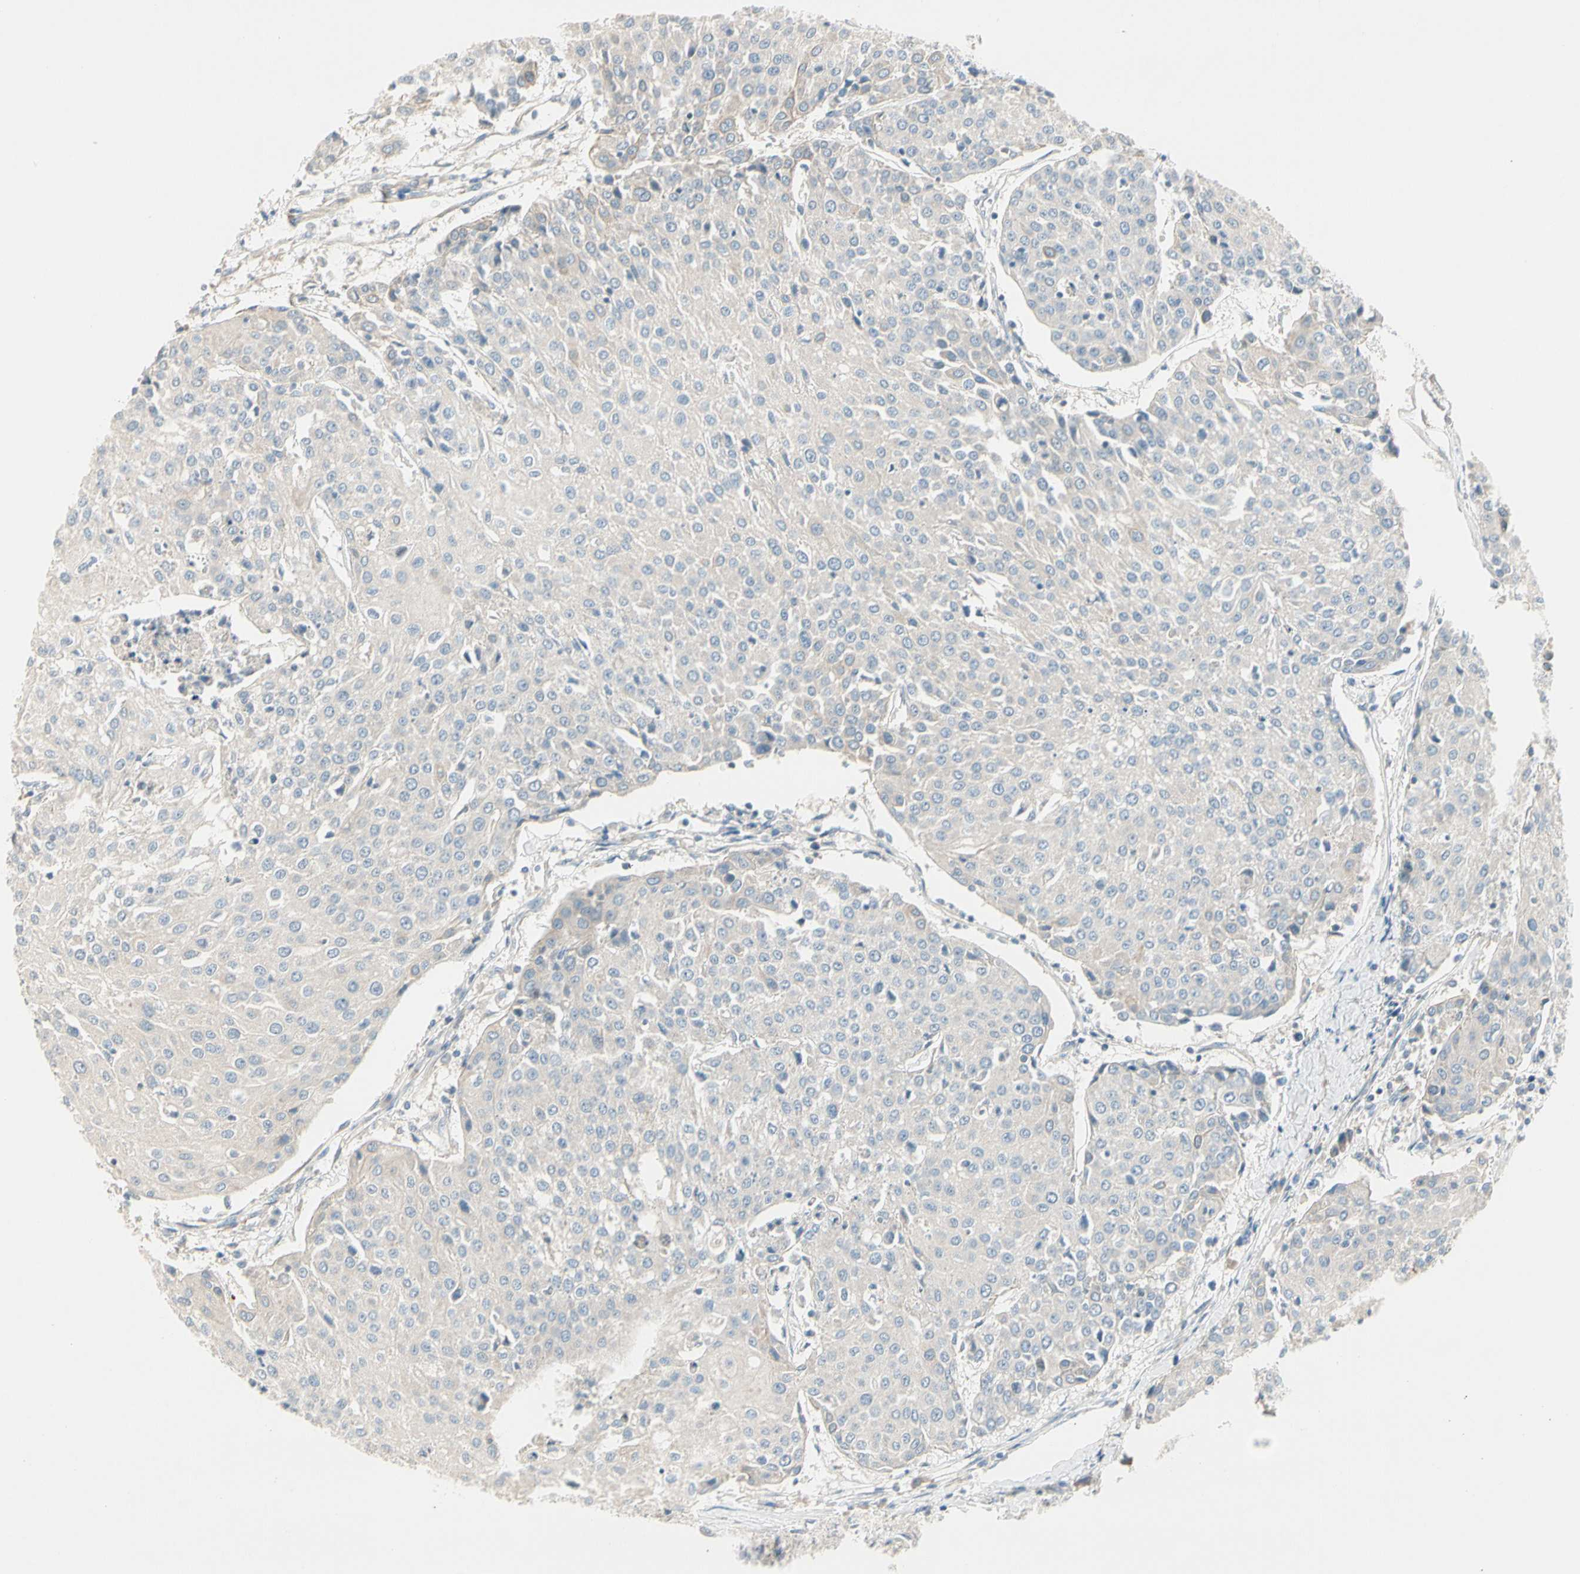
{"staining": {"intensity": "negative", "quantity": "none", "location": "none"}, "tissue": "urothelial cancer", "cell_type": "Tumor cells", "image_type": "cancer", "snomed": [{"axis": "morphology", "description": "Urothelial carcinoma, High grade"}, {"axis": "topography", "description": "Urinary bladder"}], "caption": "This is a micrograph of immunohistochemistry (IHC) staining of urothelial cancer, which shows no positivity in tumor cells.", "gene": "ADGRA3", "patient": {"sex": "female", "age": 85}}